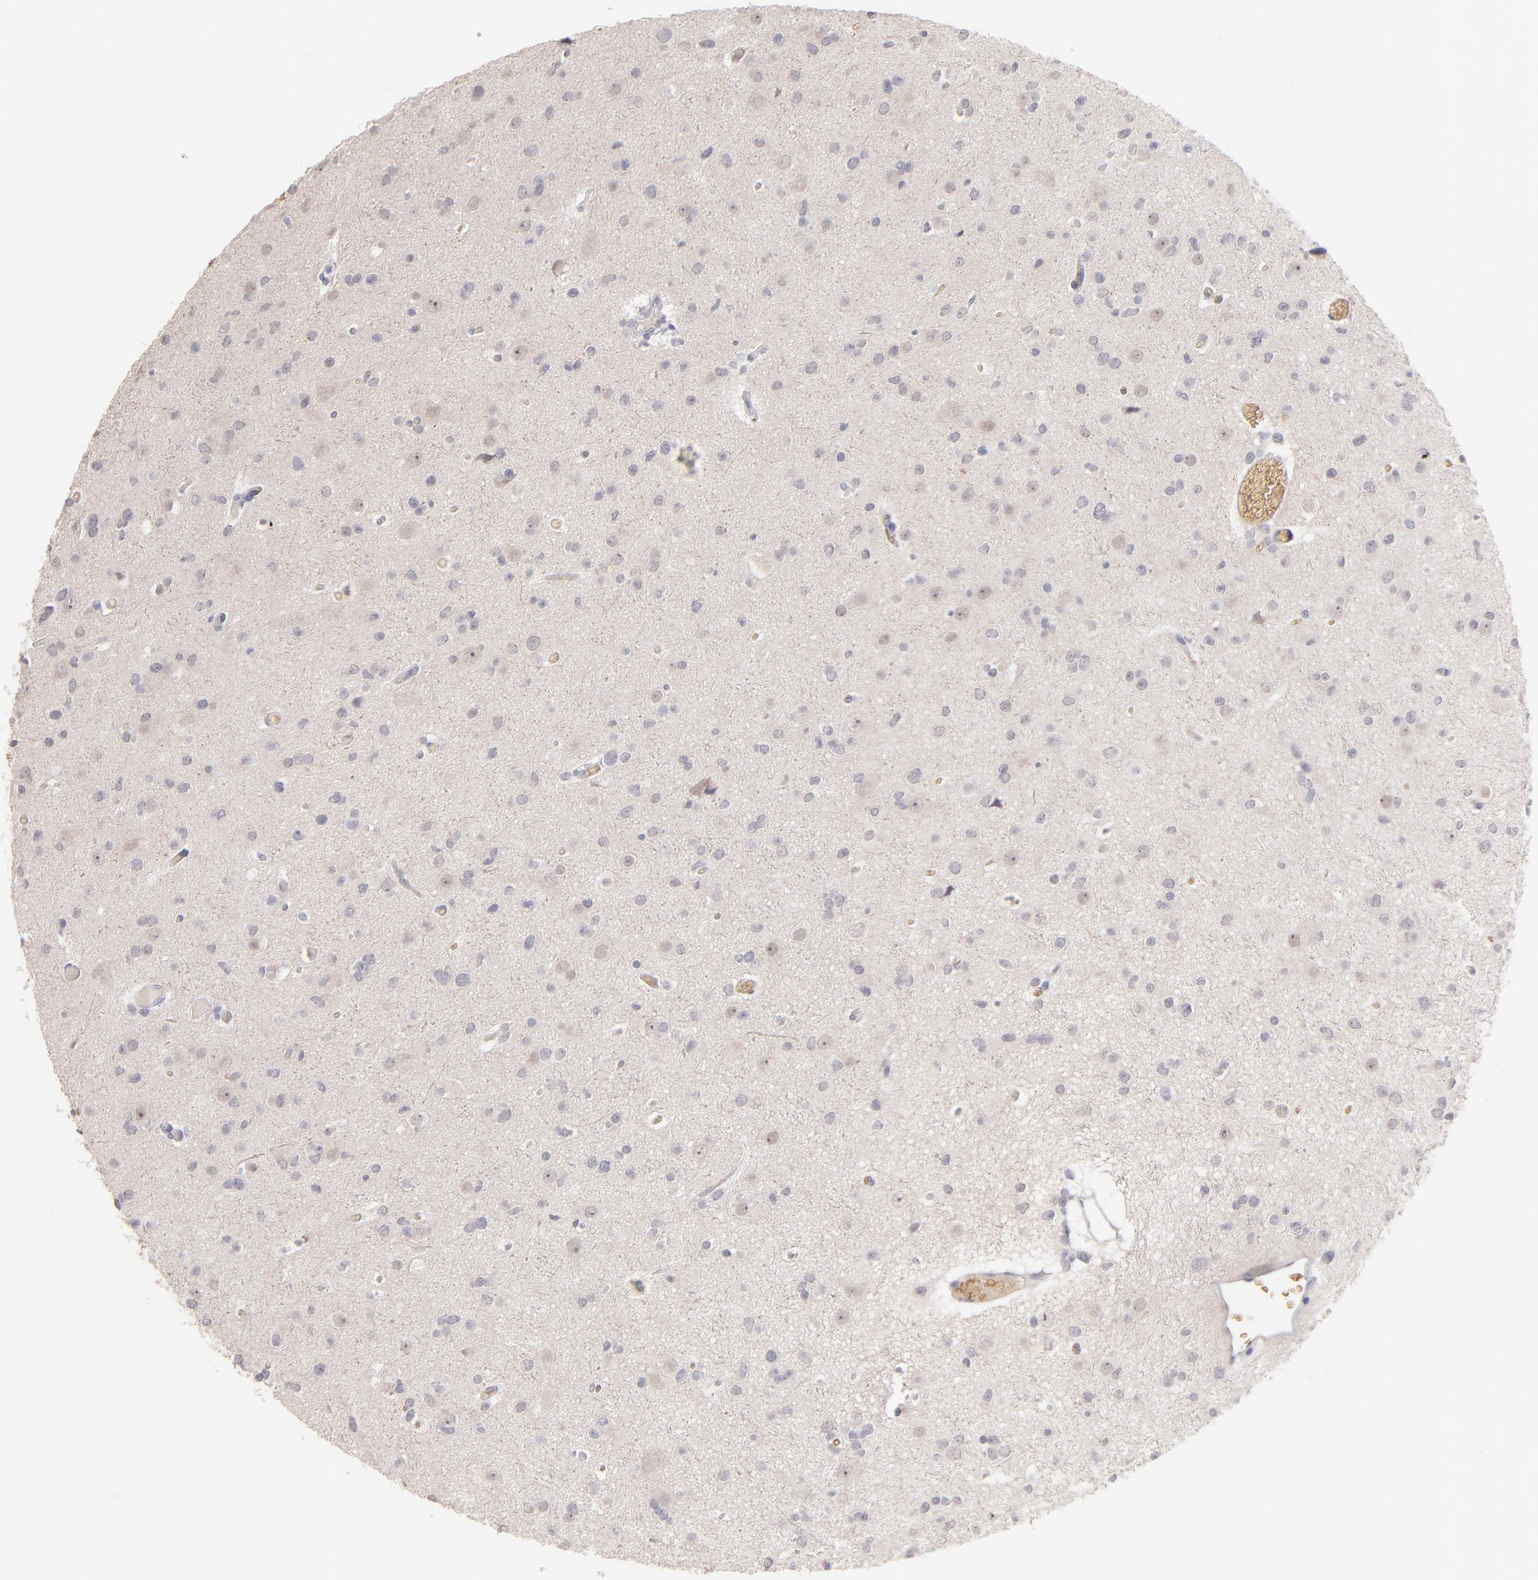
{"staining": {"intensity": "negative", "quantity": "none", "location": "none"}, "tissue": "glioma", "cell_type": "Tumor cells", "image_type": "cancer", "snomed": [{"axis": "morphology", "description": "Glioma, malignant, Low grade"}, {"axis": "topography", "description": "Brain"}], "caption": "High magnification brightfield microscopy of malignant glioma (low-grade) stained with DAB (3,3'-diaminobenzidine) (brown) and counterstained with hematoxylin (blue): tumor cells show no significant expression.", "gene": "F13B", "patient": {"sex": "male", "age": 42}}